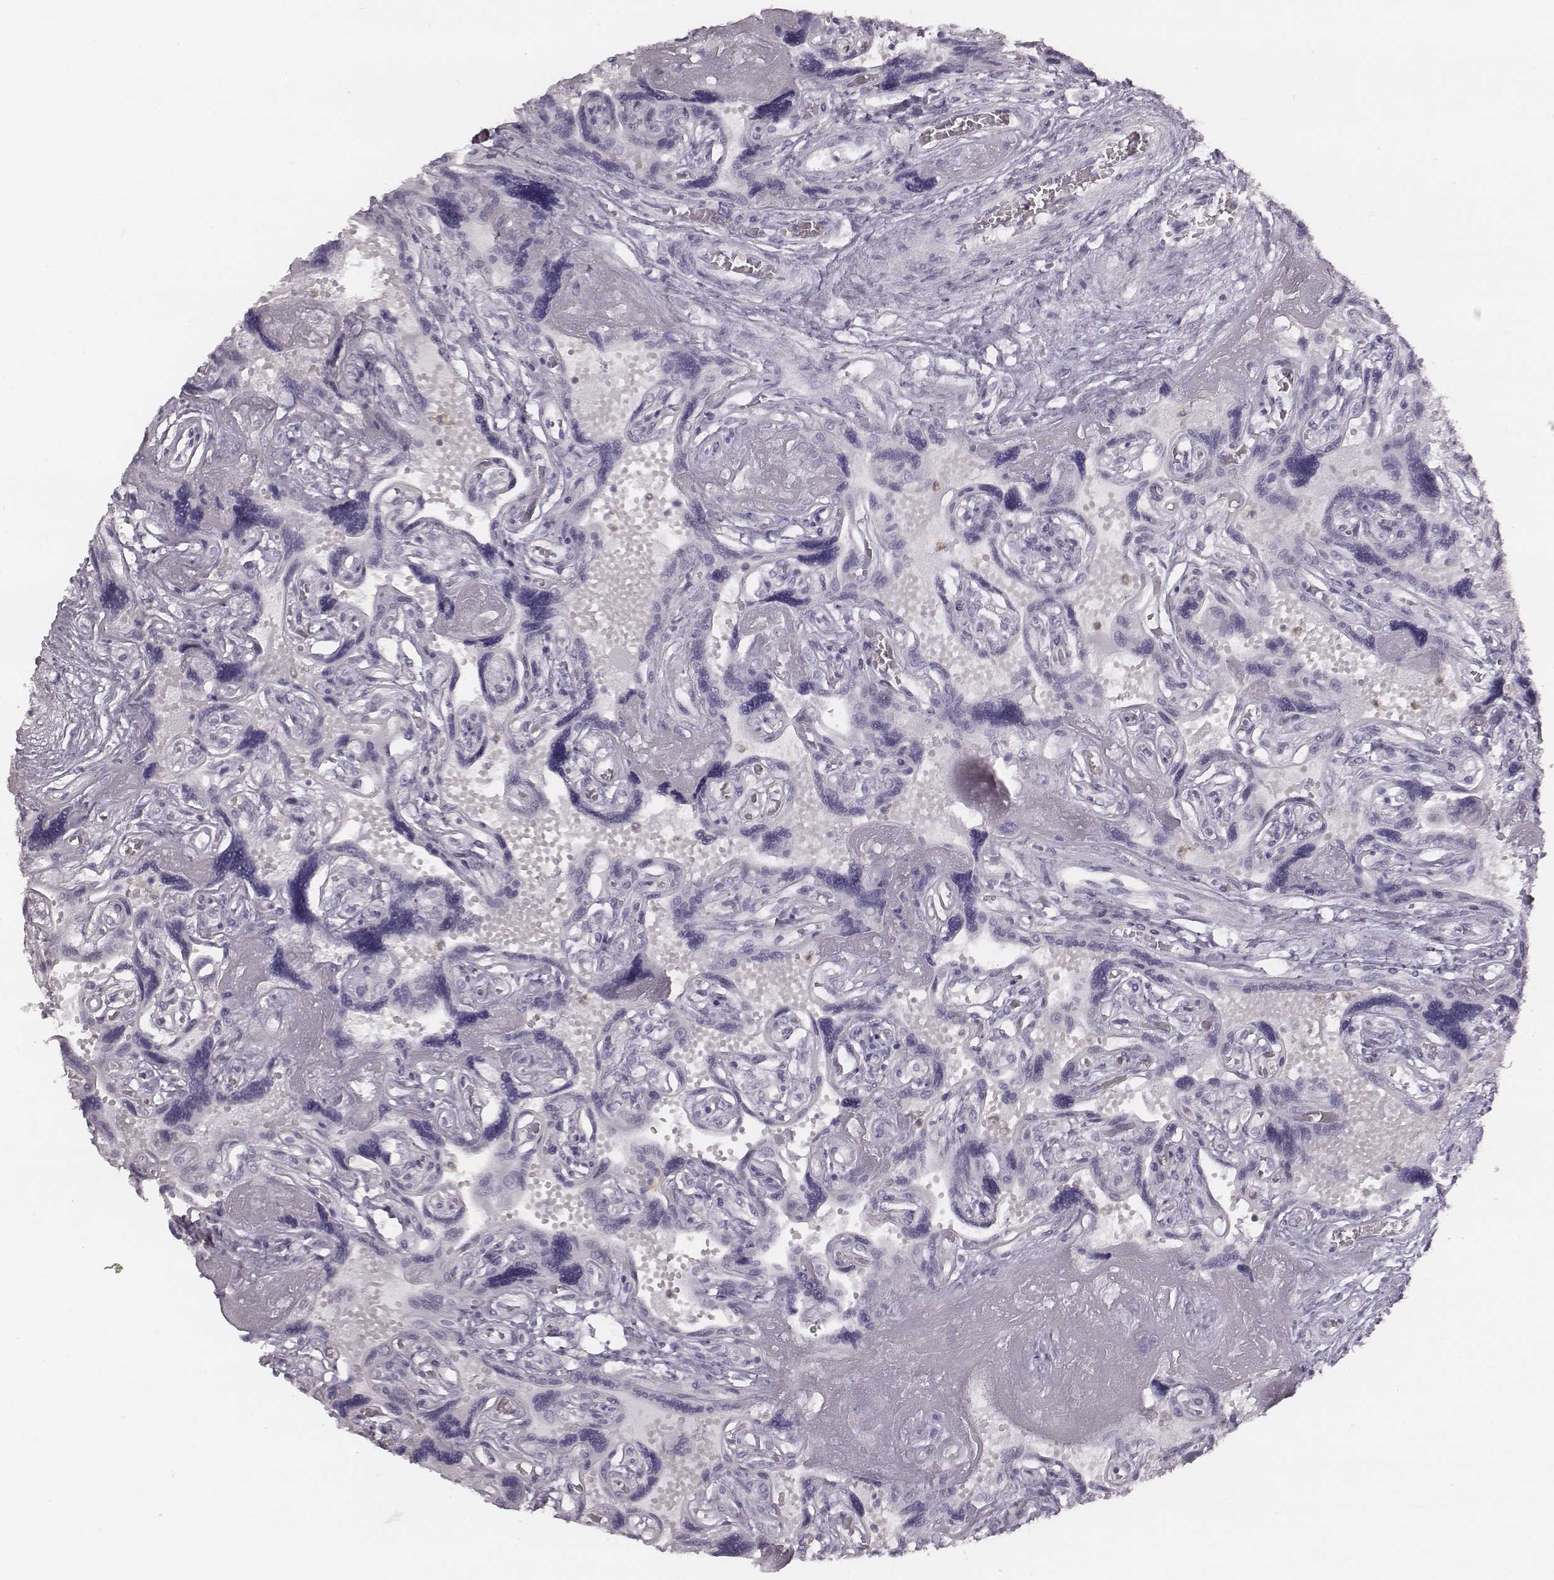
{"staining": {"intensity": "negative", "quantity": "none", "location": "none"}, "tissue": "placenta", "cell_type": "Decidual cells", "image_type": "normal", "snomed": [{"axis": "morphology", "description": "Normal tissue, NOS"}, {"axis": "topography", "description": "Placenta"}], "caption": "Immunohistochemical staining of normal placenta demonstrates no significant staining in decidual cells. (Stains: DAB IHC with hematoxylin counter stain, Microscopy: brightfield microscopy at high magnification).", "gene": "ENSG00000285837", "patient": {"sex": "female", "age": 32}}